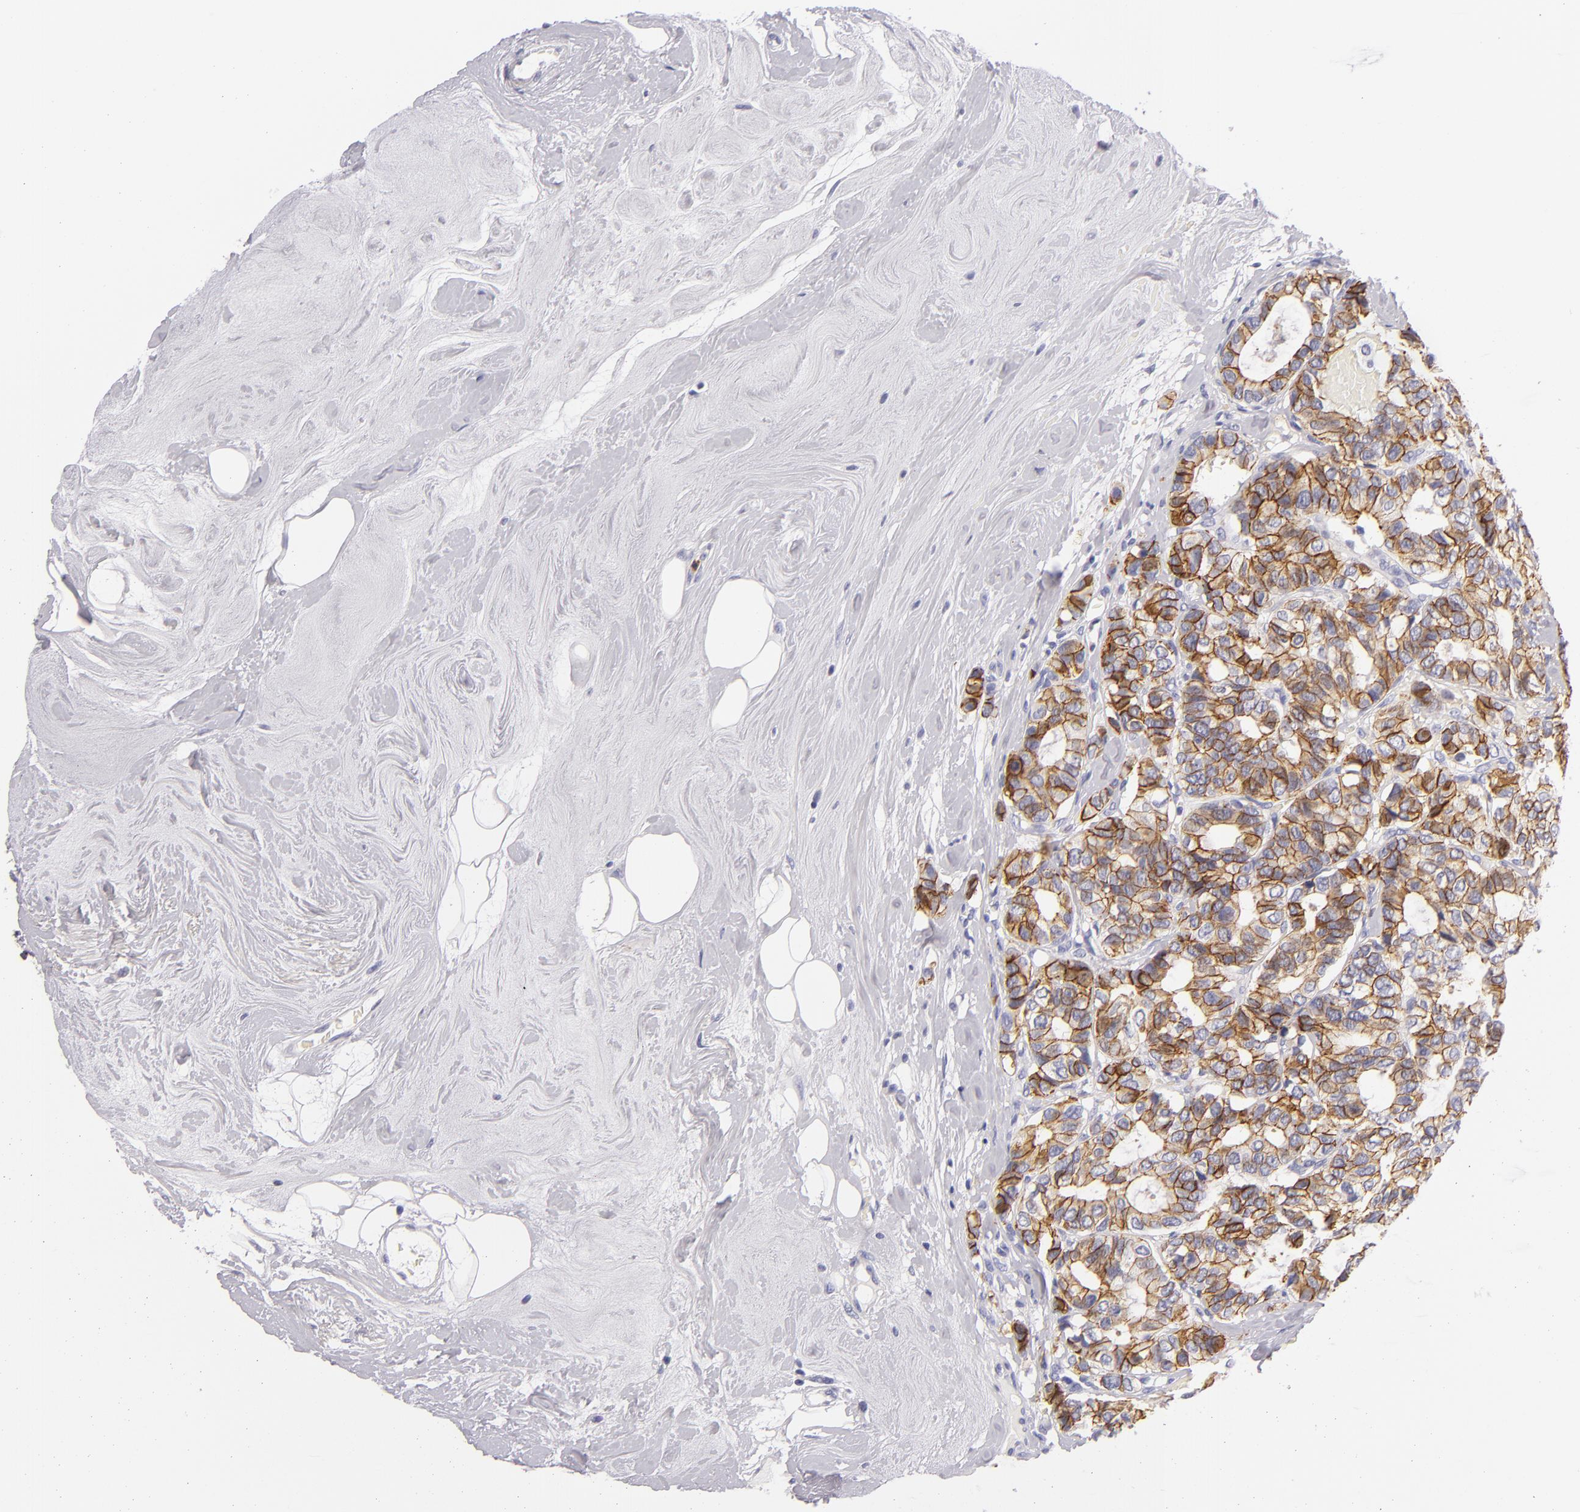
{"staining": {"intensity": "moderate", "quantity": "25%-75%", "location": "cytoplasmic/membranous"}, "tissue": "breast cancer", "cell_type": "Tumor cells", "image_type": "cancer", "snomed": [{"axis": "morphology", "description": "Duct carcinoma"}, {"axis": "topography", "description": "Breast"}], "caption": "DAB (3,3'-diaminobenzidine) immunohistochemical staining of human breast infiltrating ductal carcinoma displays moderate cytoplasmic/membranous protein staining in about 25%-75% of tumor cells.", "gene": "CDH3", "patient": {"sex": "female", "age": 69}}